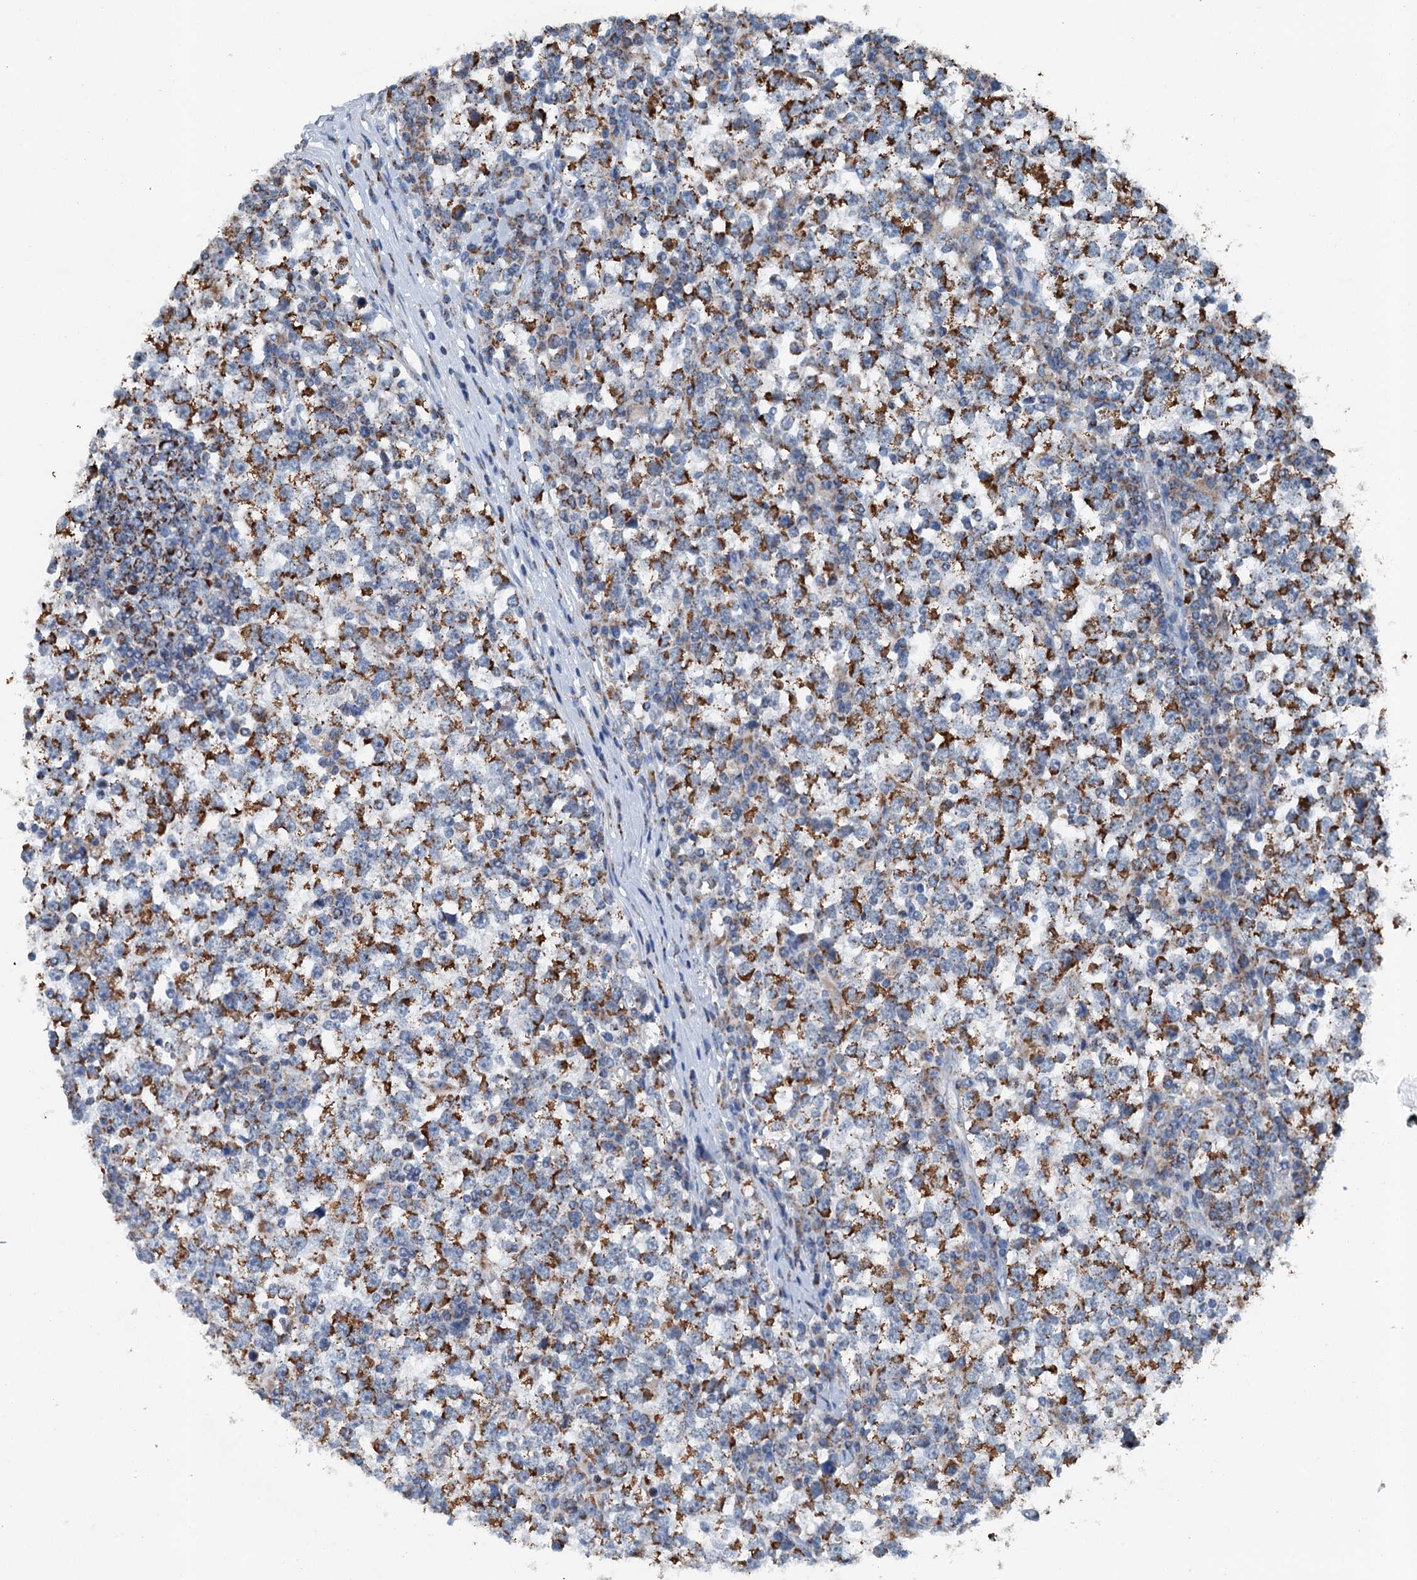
{"staining": {"intensity": "moderate", "quantity": ">75%", "location": "cytoplasmic/membranous"}, "tissue": "testis cancer", "cell_type": "Tumor cells", "image_type": "cancer", "snomed": [{"axis": "morphology", "description": "Seminoma, NOS"}, {"axis": "topography", "description": "Testis"}], "caption": "Moderate cytoplasmic/membranous protein staining is present in about >75% of tumor cells in testis seminoma.", "gene": "TRPT1", "patient": {"sex": "male", "age": 65}}